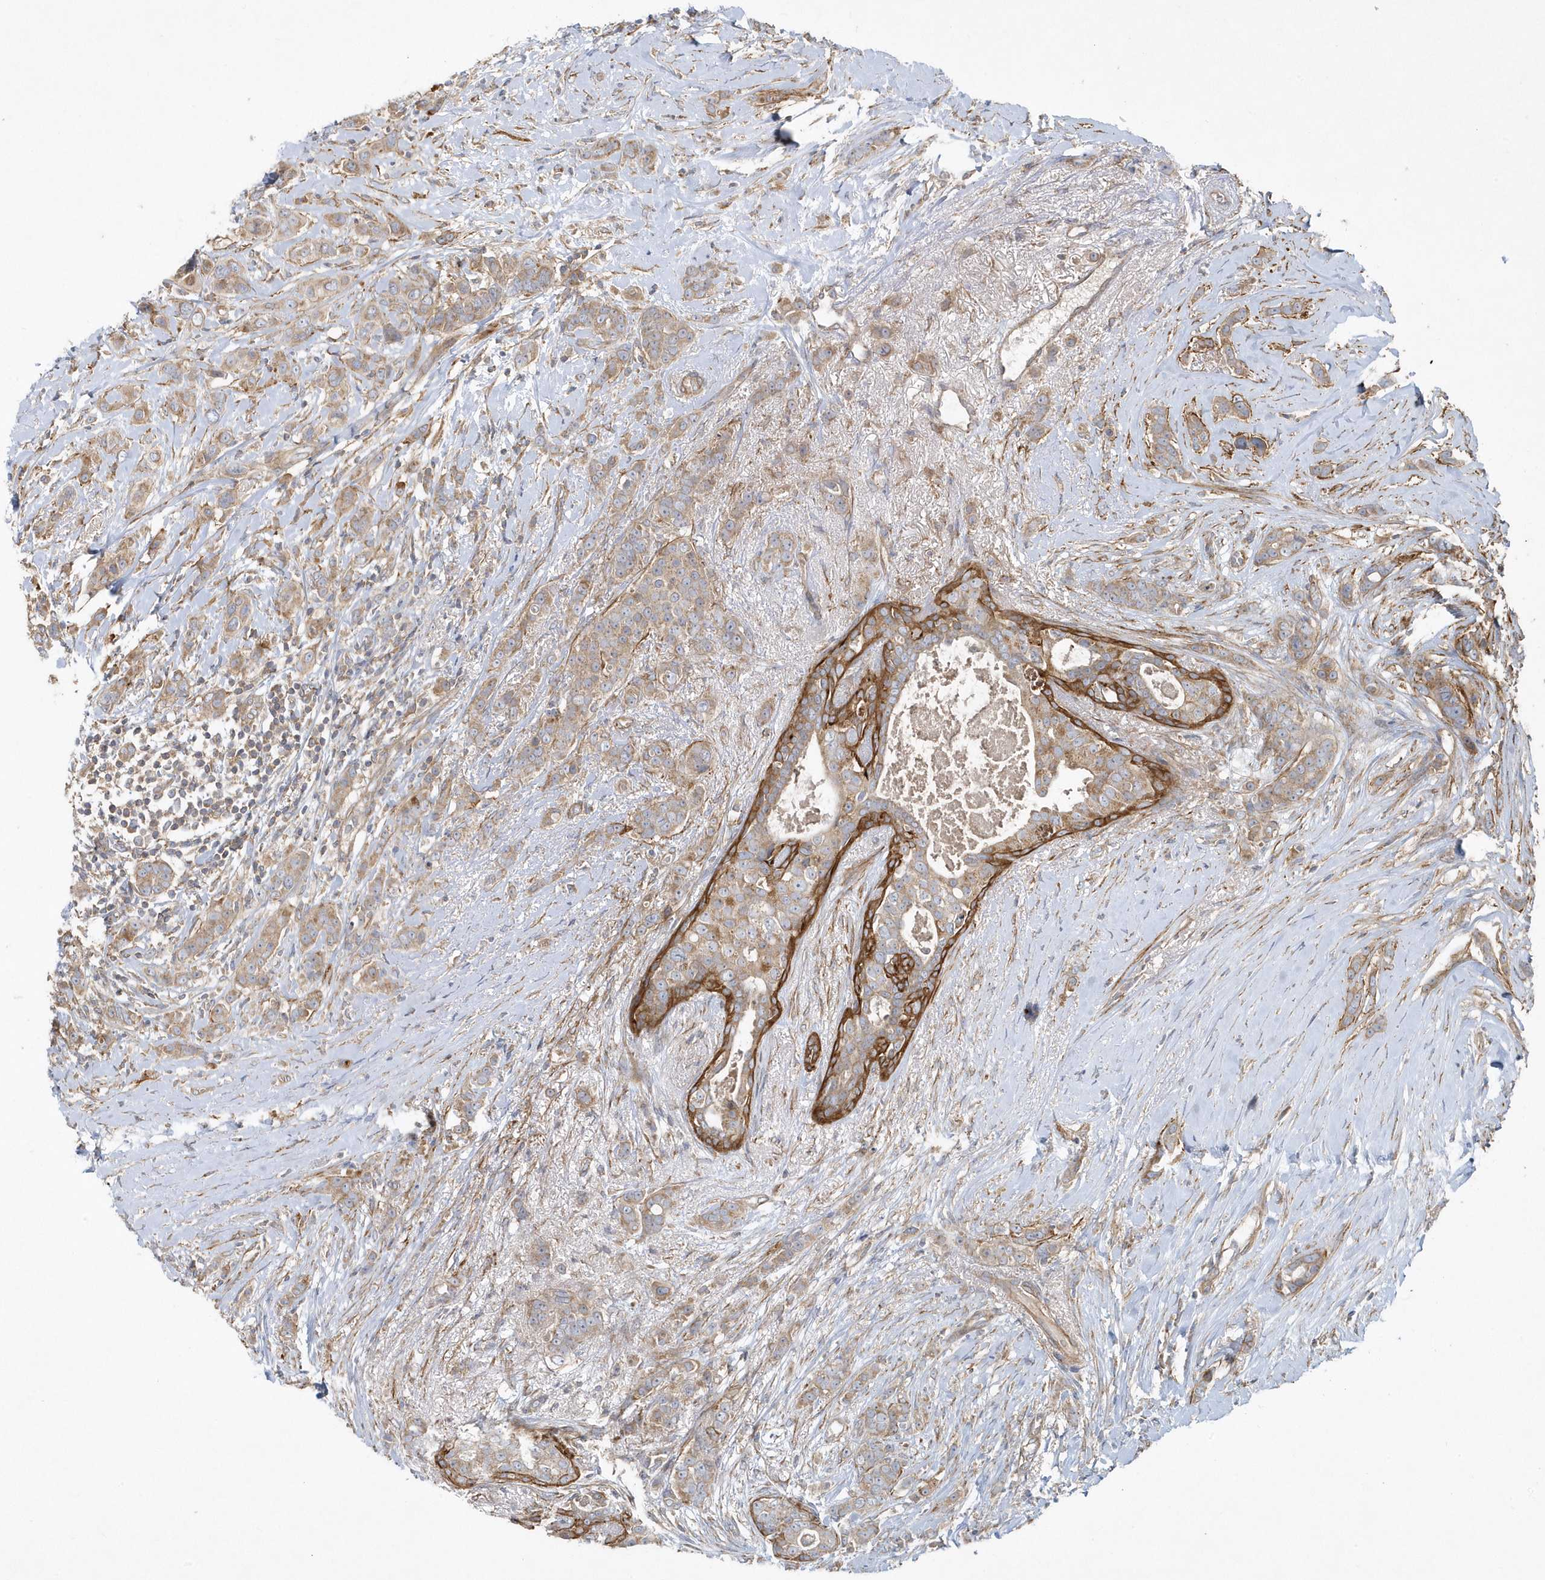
{"staining": {"intensity": "moderate", "quantity": ">75%", "location": "cytoplasmic/membranous"}, "tissue": "breast cancer", "cell_type": "Tumor cells", "image_type": "cancer", "snomed": [{"axis": "morphology", "description": "Lobular carcinoma"}, {"axis": "topography", "description": "Breast"}], "caption": "IHC (DAB) staining of breast cancer shows moderate cytoplasmic/membranous protein expression in about >75% of tumor cells.", "gene": "LEXM", "patient": {"sex": "female", "age": 51}}